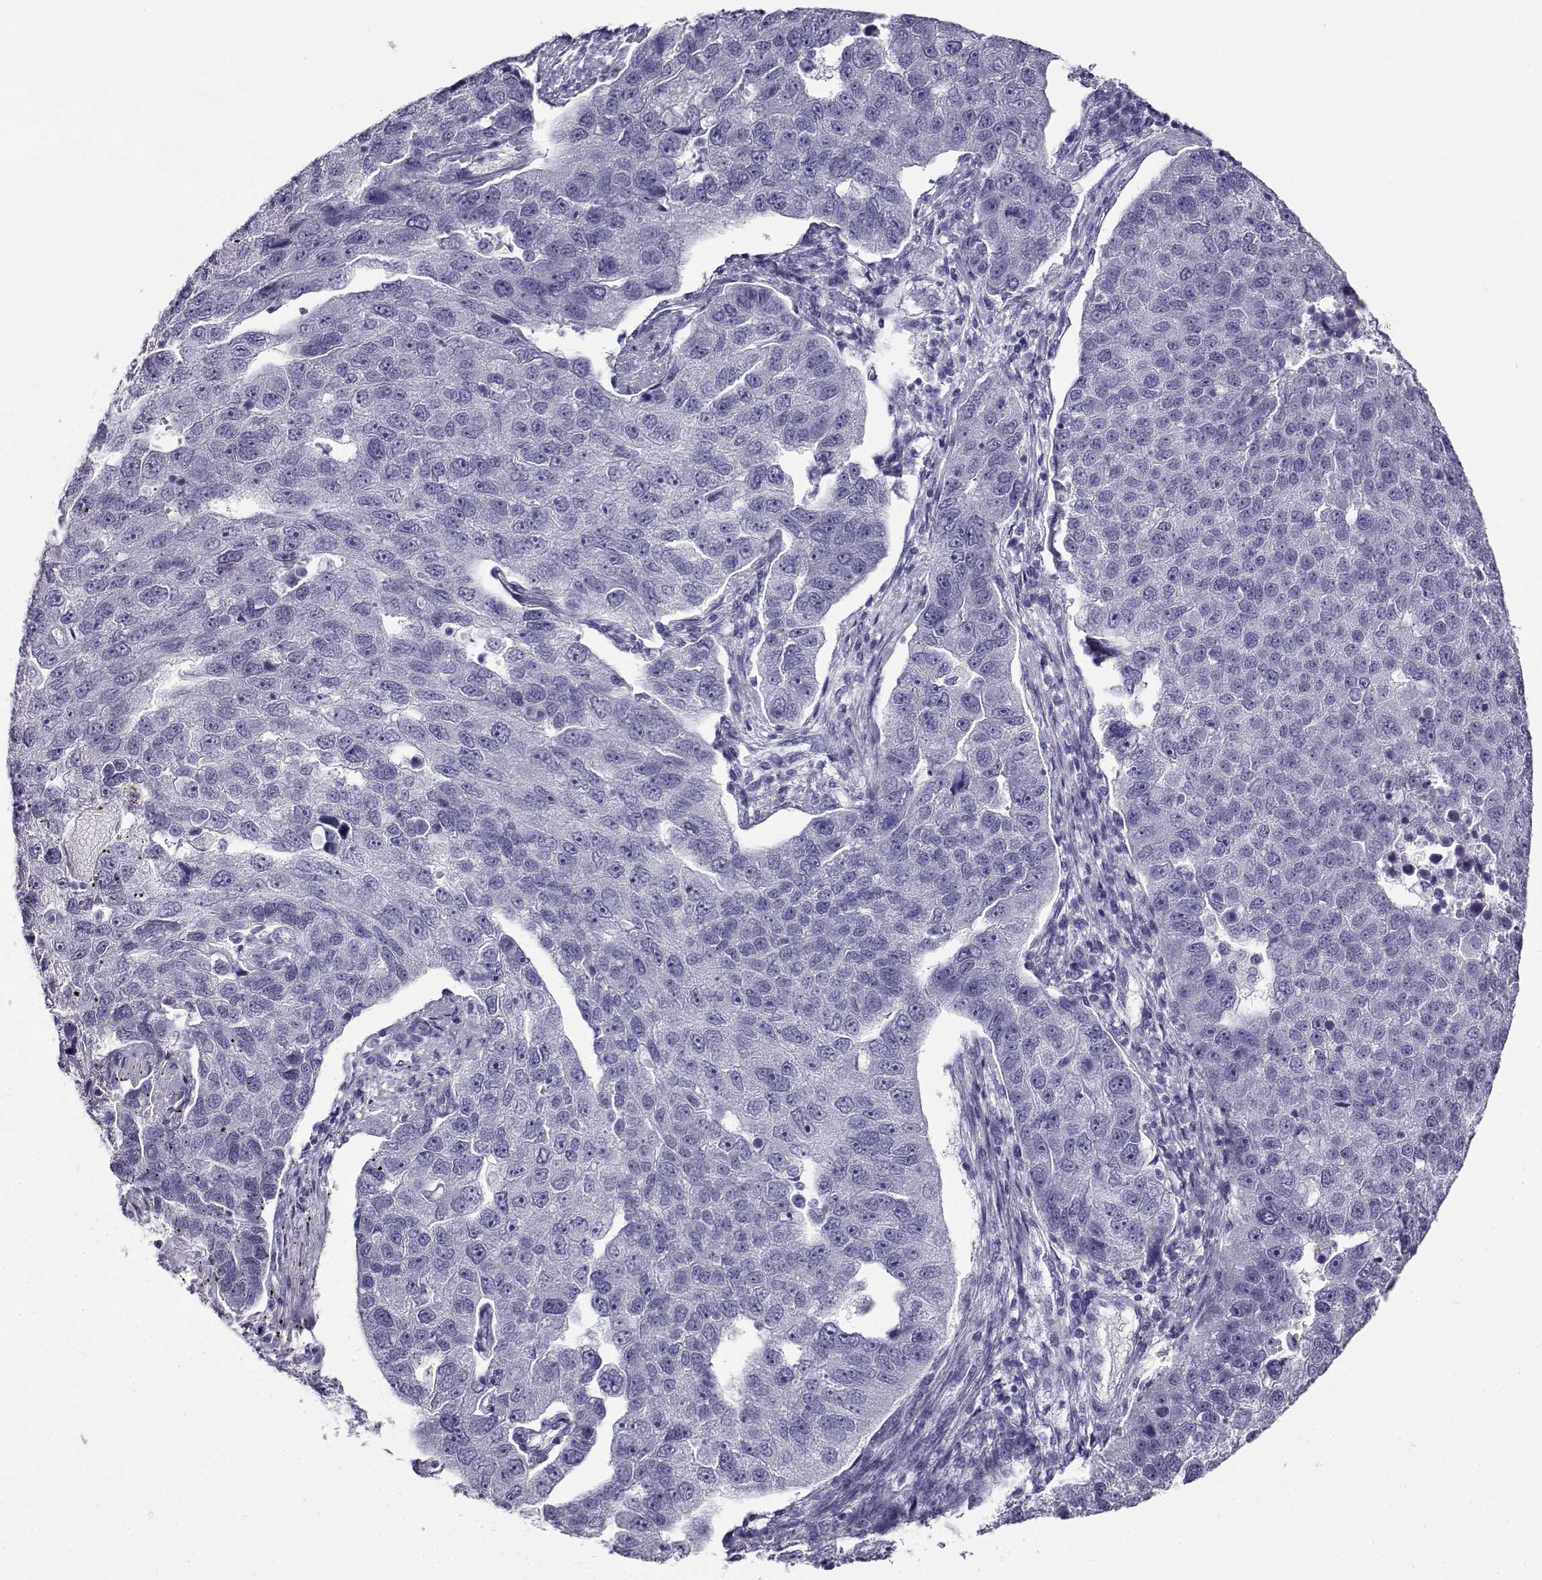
{"staining": {"intensity": "negative", "quantity": "none", "location": "none"}, "tissue": "pancreatic cancer", "cell_type": "Tumor cells", "image_type": "cancer", "snomed": [{"axis": "morphology", "description": "Adenocarcinoma, NOS"}, {"axis": "topography", "description": "Pancreas"}], "caption": "This is an IHC image of human pancreatic adenocarcinoma. There is no staining in tumor cells.", "gene": "CABS1", "patient": {"sex": "female", "age": 61}}